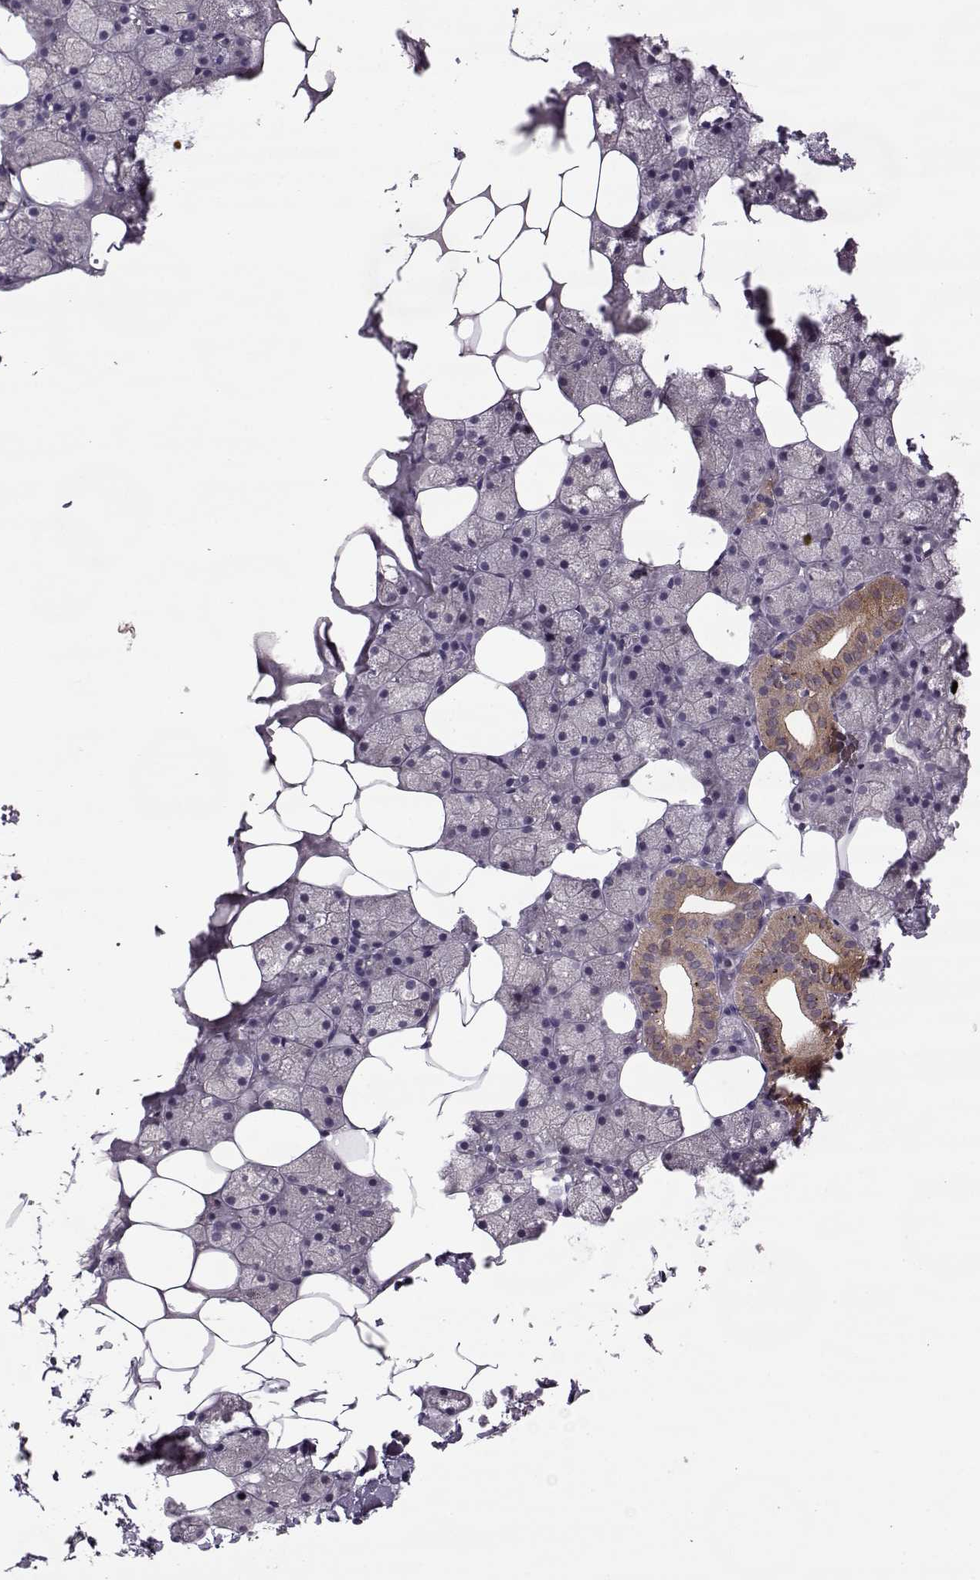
{"staining": {"intensity": "moderate", "quantity": "<25%", "location": "cytoplasmic/membranous"}, "tissue": "salivary gland", "cell_type": "Glandular cells", "image_type": "normal", "snomed": [{"axis": "morphology", "description": "Normal tissue, NOS"}, {"axis": "topography", "description": "Salivary gland"}], "caption": "Moderate cytoplasmic/membranous staining is identified in approximately <25% of glandular cells in unremarkable salivary gland. (brown staining indicates protein expression, while blue staining denotes nuclei).", "gene": "ACOT11", "patient": {"sex": "male", "age": 38}}